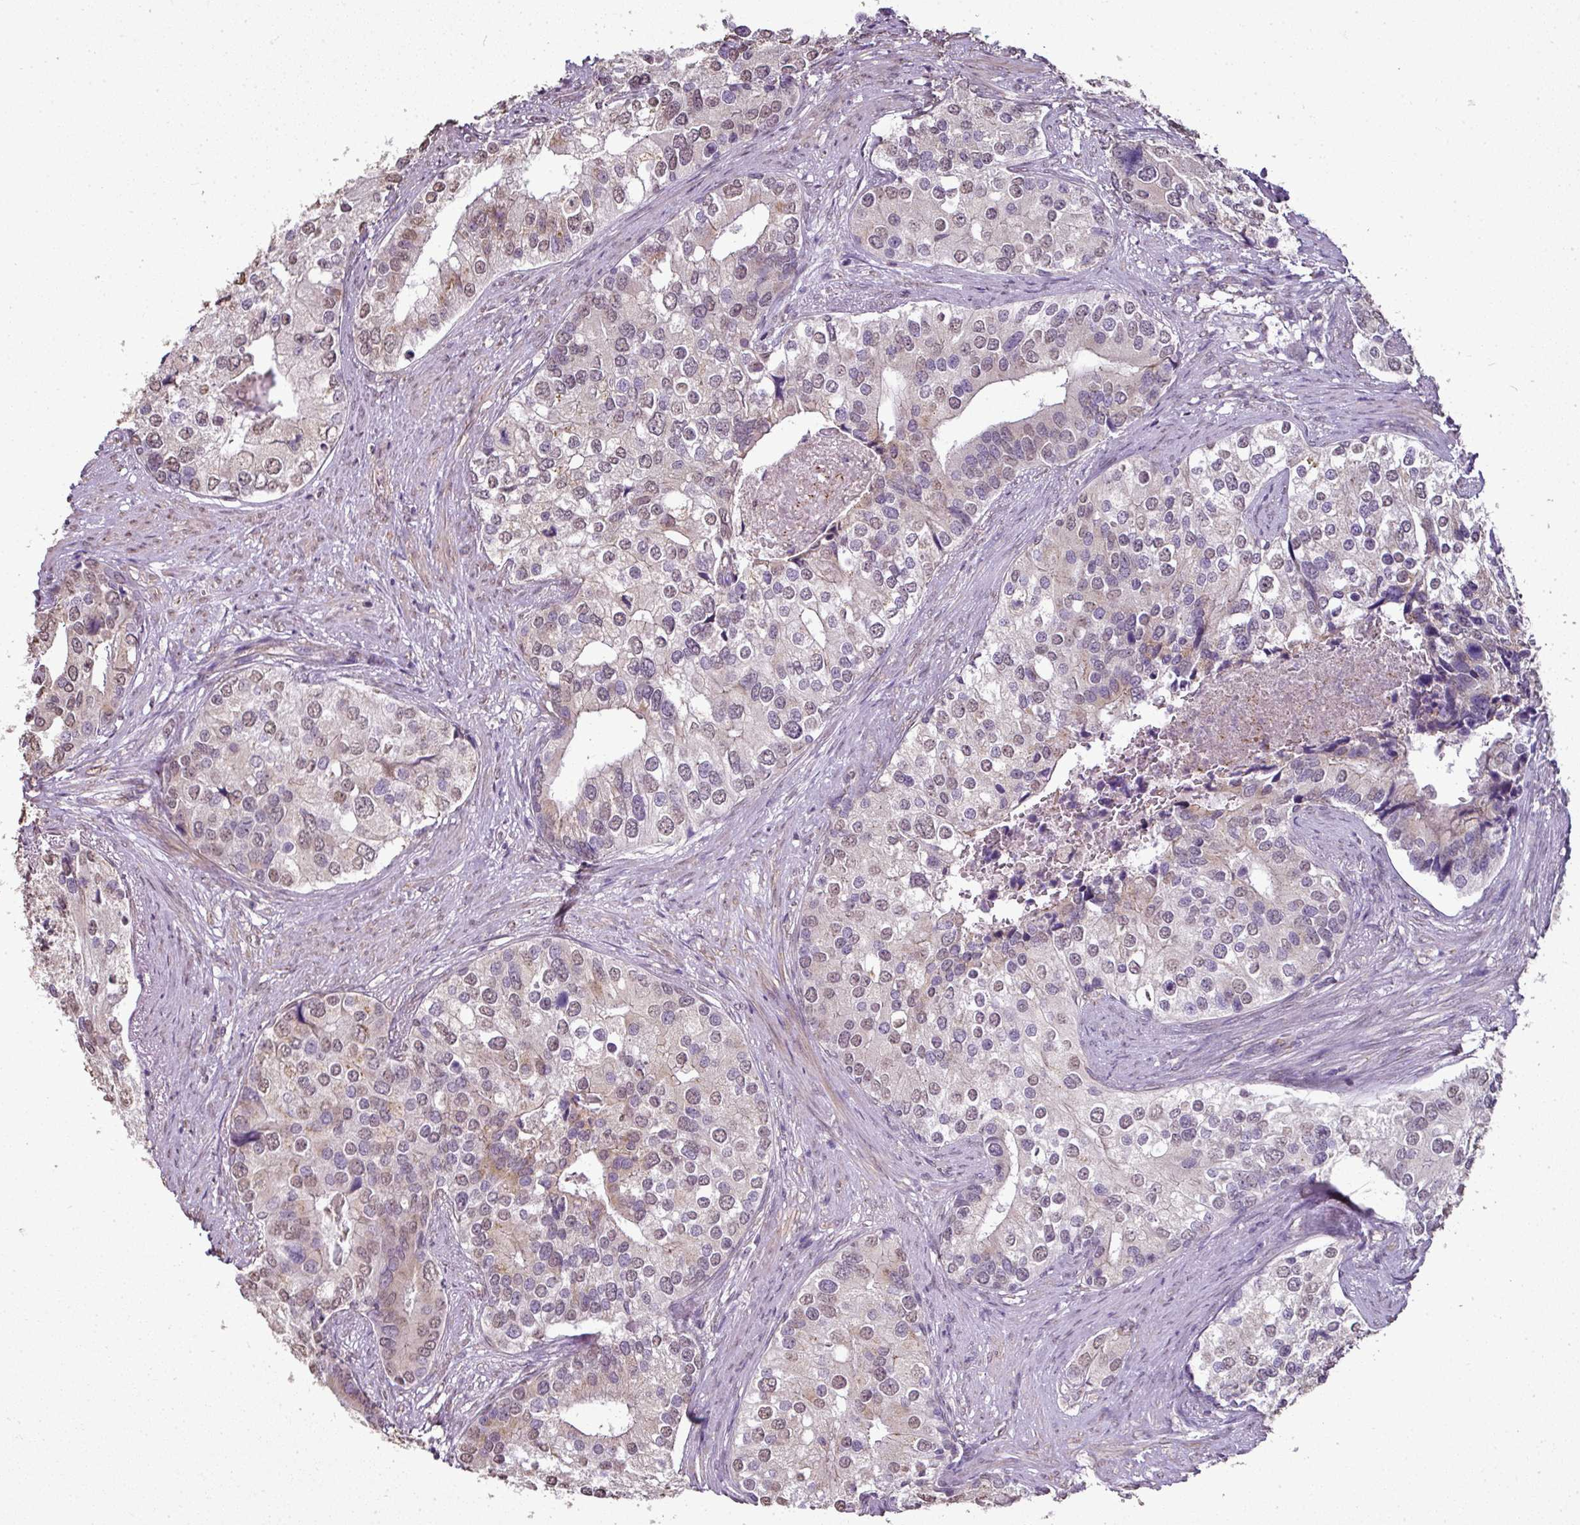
{"staining": {"intensity": "moderate", "quantity": "25%-75%", "location": "cytoplasmic/membranous,nuclear"}, "tissue": "prostate cancer", "cell_type": "Tumor cells", "image_type": "cancer", "snomed": [{"axis": "morphology", "description": "Adenocarcinoma, High grade"}, {"axis": "topography", "description": "Prostate"}], "caption": "DAB immunohistochemical staining of prostate cancer (high-grade adenocarcinoma) shows moderate cytoplasmic/membranous and nuclear protein positivity in approximately 25%-75% of tumor cells.", "gene": "JPH2", "patient": {"sex": "male", "age": 62}}